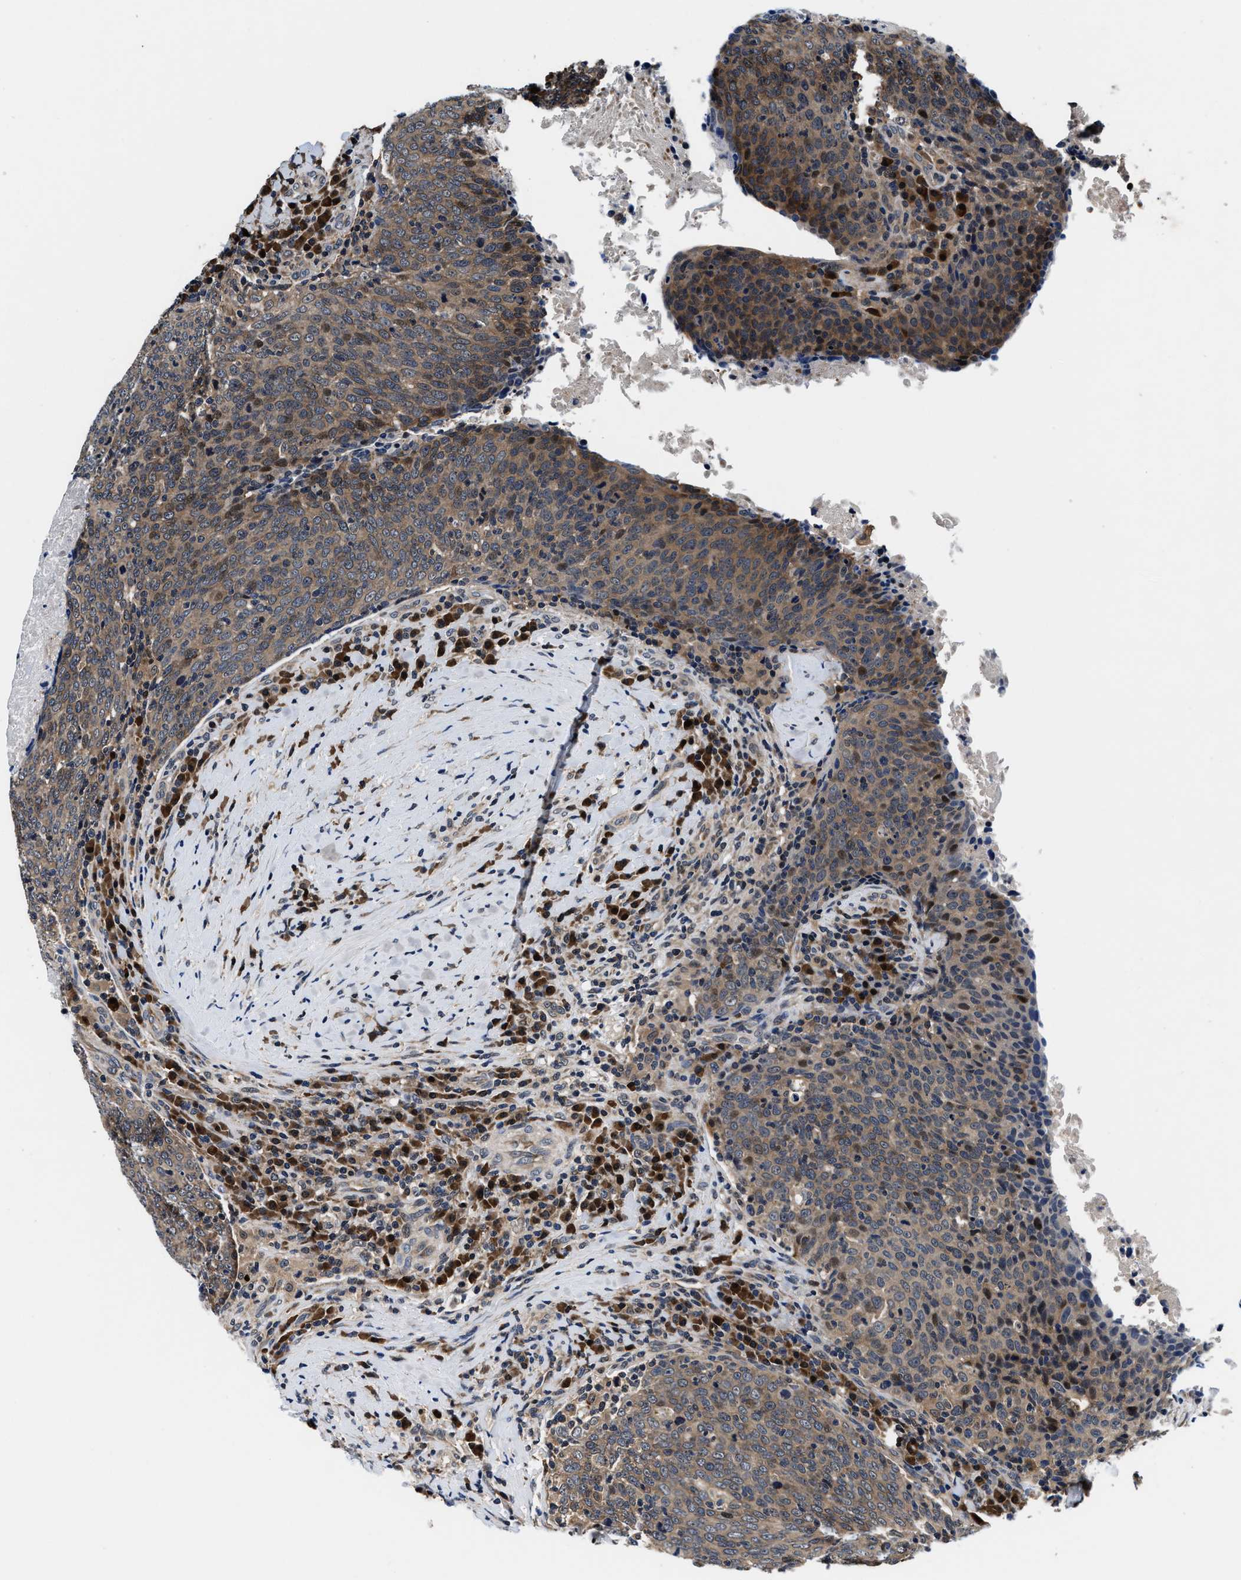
{"staining": {"intensity": "moderate", "quantity": ">75%", "location": "cytoplasmic/membranous"}, "tissue": "head and neck cancer", "cell_type": "Tumor cells", "image_type": "cancer", "snomed": [{"axis": "morphology", "description": "Squamous cell carcinoma, NOS"}, {"axis": "morphology", "description": "Squamous cell carcinoma, metastatic, NOS"}, {"axis": "topography", "description": "Lymph node"}, {"axis": "topography", "description": "Head-Neck"}], "caption": "DAB (3,3'-diaminobenzidine) immunohistochemical staining of head and neck cancer (metastatic squamous cell carcinoma) displays moderate cytoplasmic/membranous protein positivity in approximately >75% of tumor cells. The protein of interest is shown in brown color, while the nuclei are stained blue.", "gene": "PHPT1", "patient": {"sex": "male", "age": 62}}